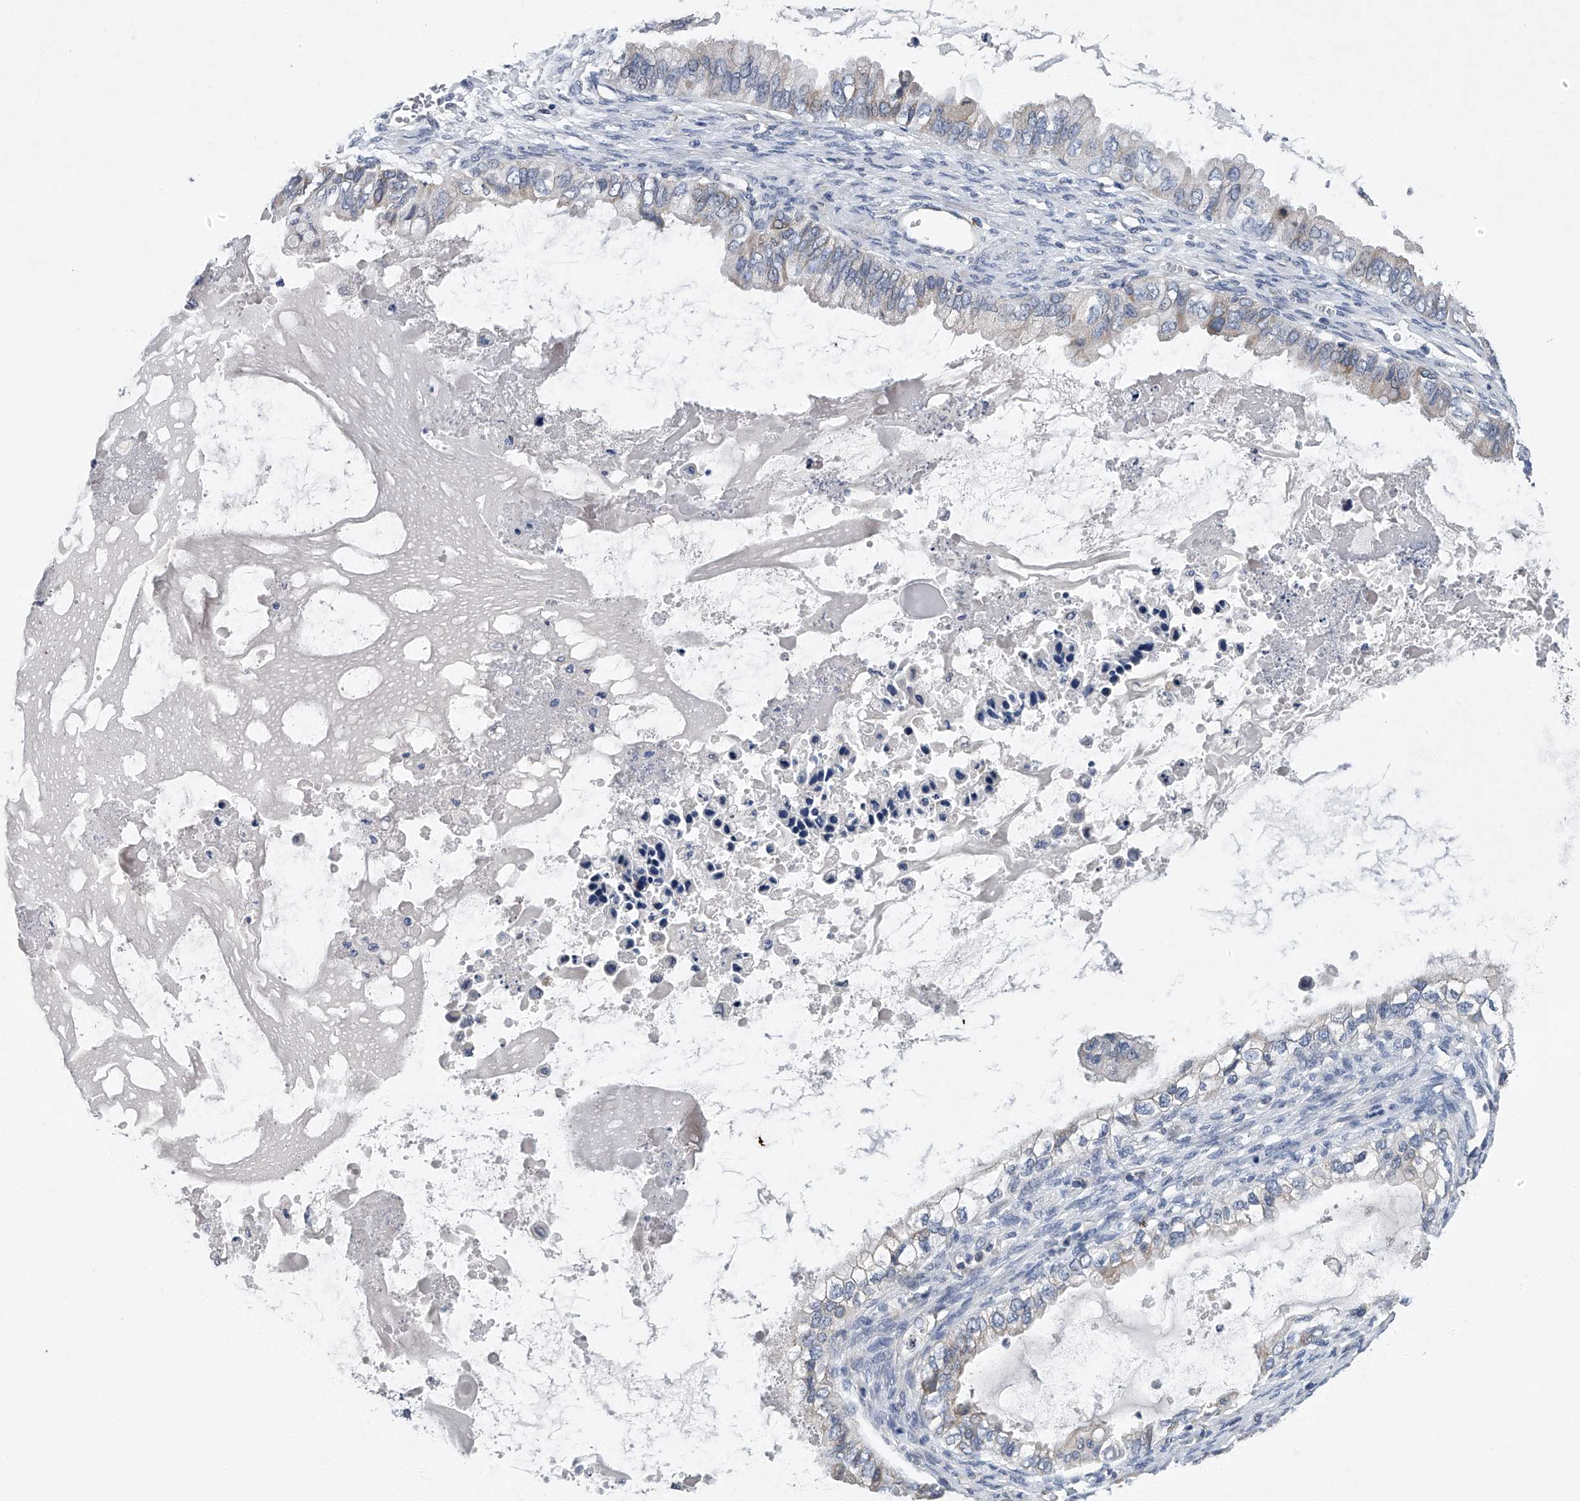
{"staining": {"intensity": "negative", "quantity": "none", "location": "none"}, "tissue": "ovarian cancer", "cell_type": "Tumor cells", "image_type": "cancer", "snomed": [{"axis": "morphology", "description": "Cystadenocarcinoma, mucinous, NOS"}, {"axis": "topography", "description": "Ovary"}], "caption": "Tumor cells are negative for protein expression in human mucinous cystadenocarcinoma (ovarian).", "gene": "RNF5", "patient": {"sex": "female", "age": 80}}